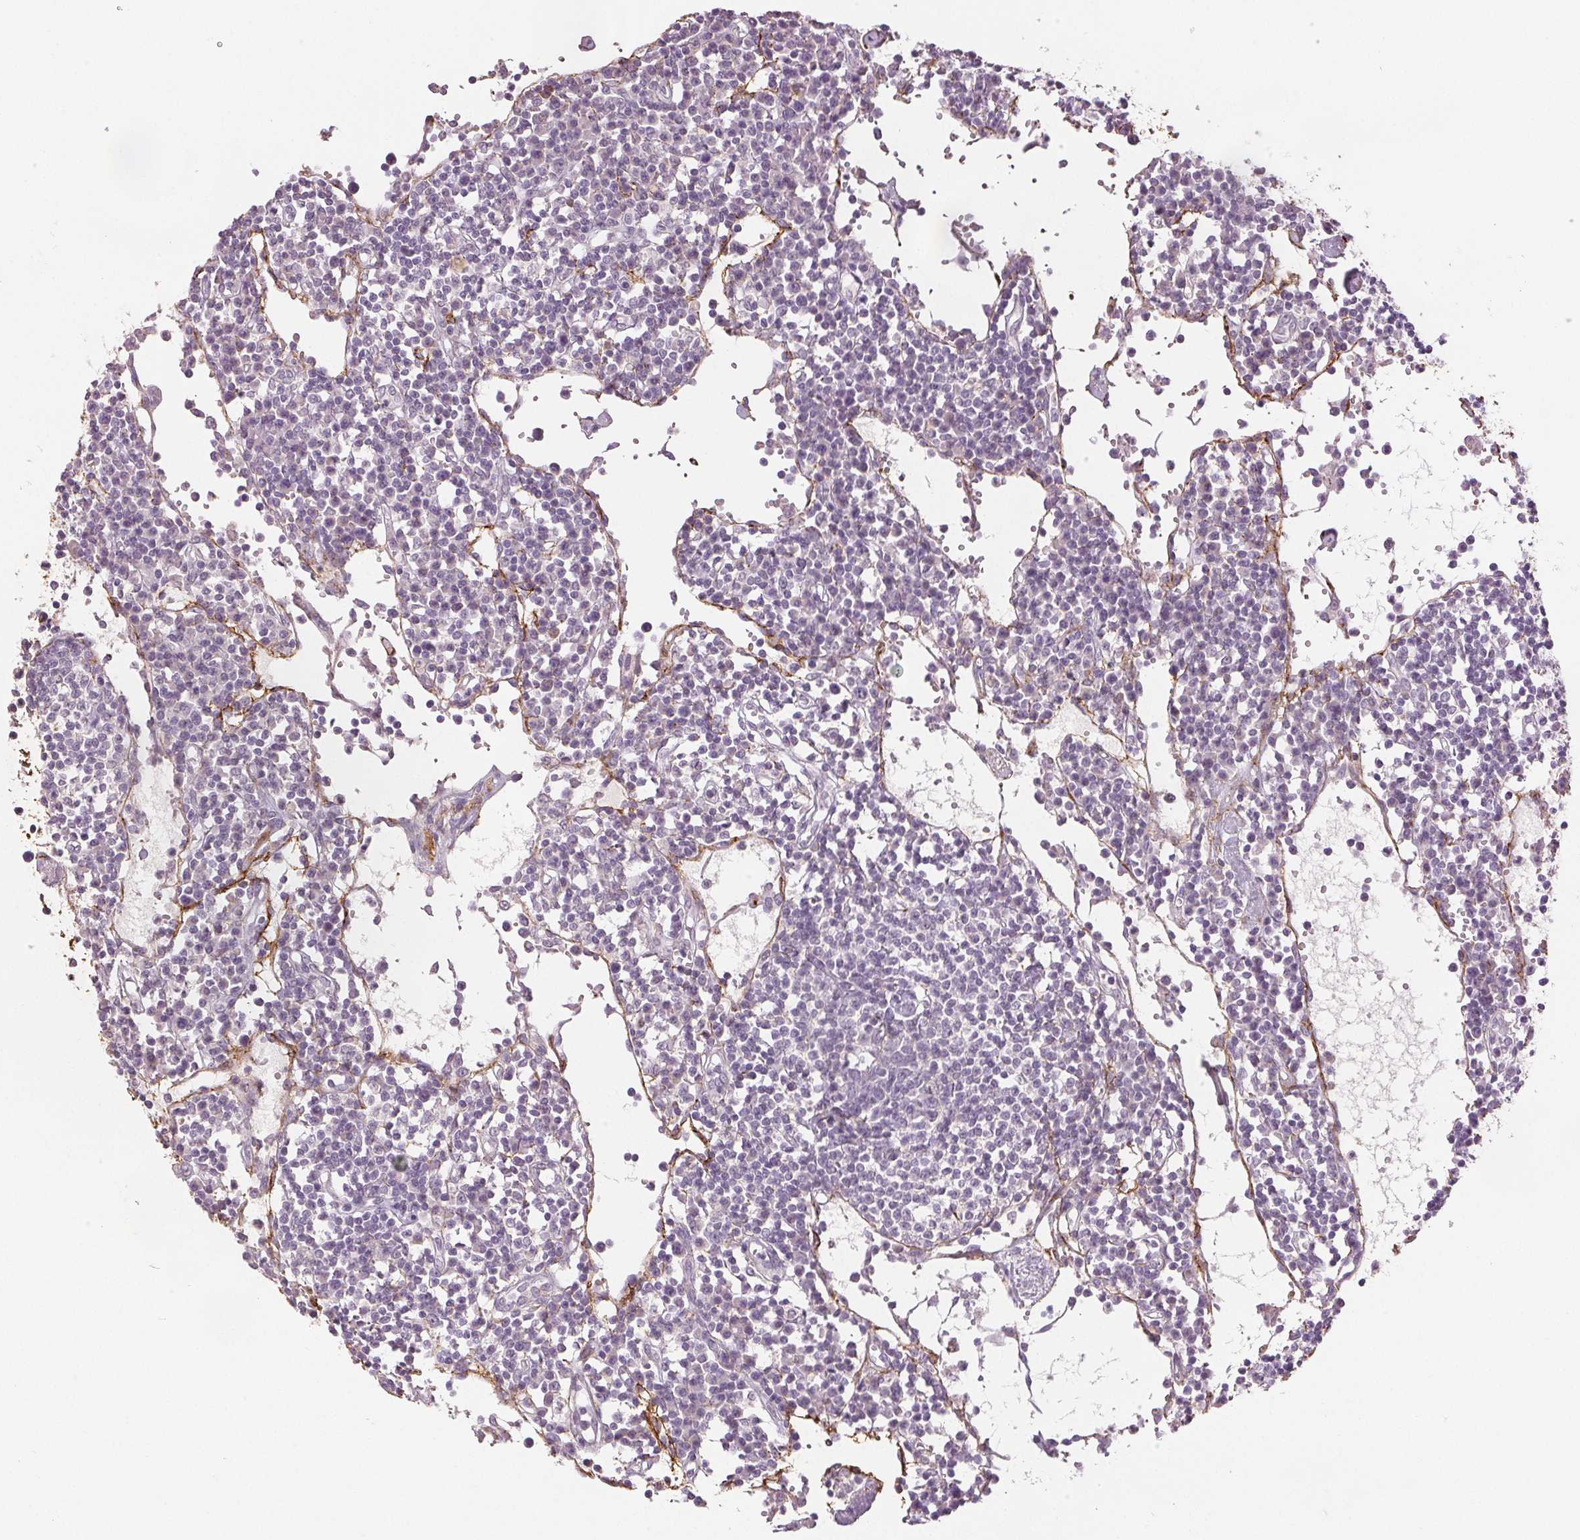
{"staining": {"intensity": "negative", "quantity": "none", "location": "none"}, "tissue": "lymph node", "cell_type": "Germinal center cells", "image_type": "normal", "snomed": [{"axis": "morphology", "description": "Normal tissue, NOS"}, {"axis": "topography", "description": "Lymph node"}], "caption": "Germinal center cells are negative for protein expression in normal human lymph node. (DAB (3,3'-diaminobenzidine) immunohistochemistry (IHC) visualized using brightfield microscopy, high magnification).", "gene": "FBN1", "patient": {"sex": "female", "age": 78}}